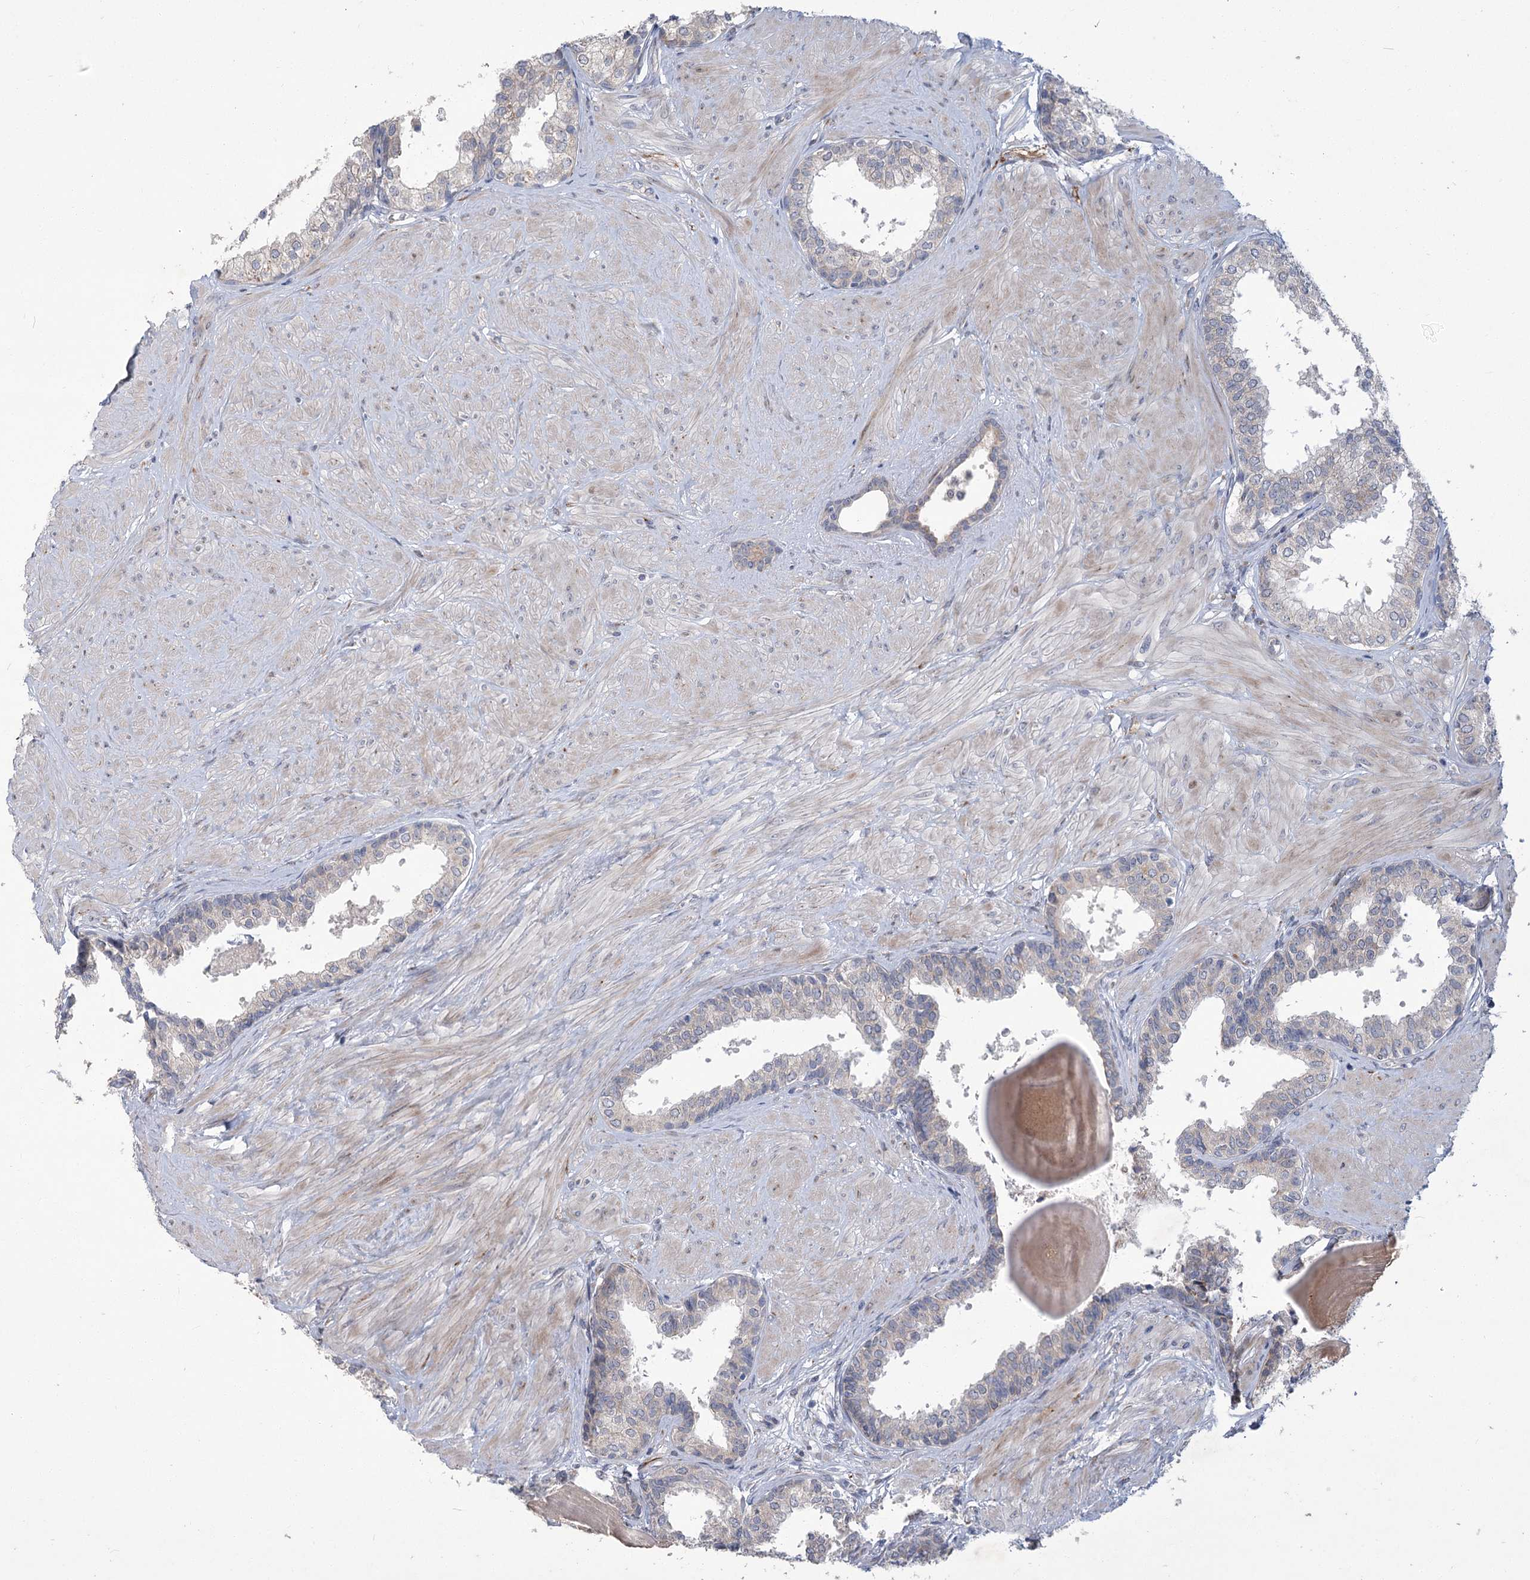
{"staining": {"intensity": "weak", "quantity": "<25%", "location": "cytoplasmic/membranous"}, "tissue": "prostate", "cell_type": "Glandular cells", "image_type": "normal", "snomed": [{"axis": "morphology", "description": "Normal tissue, NOS"}, {"axis": "topography", "description": "Prostate"}], "caption": "High magnification brightfield microscopy of normal prostate stained with DAB (3,3'-diaminobenzidine) (brown) and counterstained with hematoxylin (blue): glandular cells show no significant staining.", "gene": "GCNT4", "patient": {"sex": "male", "age": 48}}